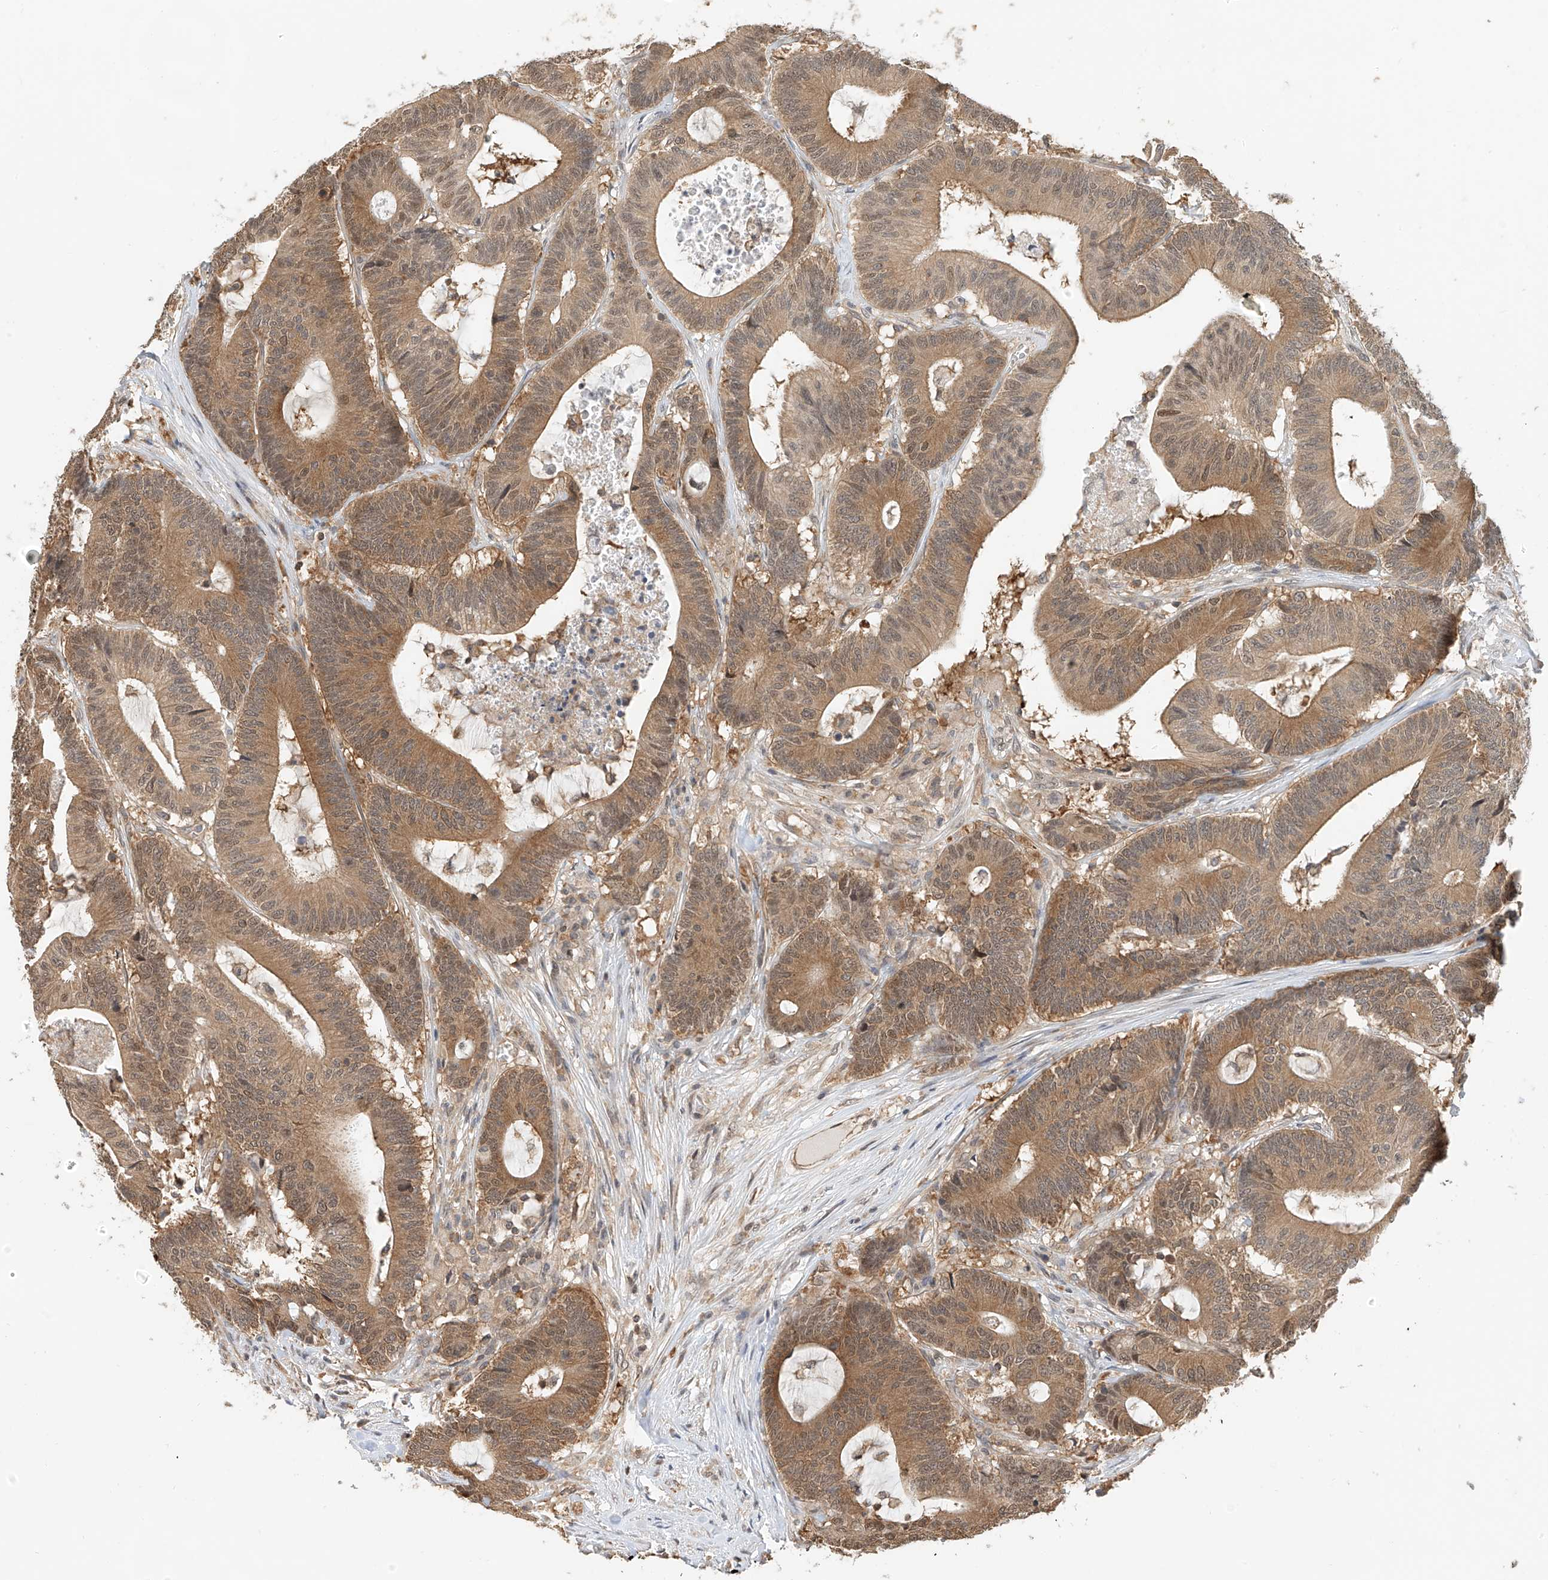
{"staining": {"intensity": "moderate", "quantity": ">75%", "location": "cytoplasmic/membranous,nuclear"}, "tissue": "colorectal cancer", "cell_type": "Tumor cells", "image_type": "cancer", "snomed": [{"axis": "morphology", "description": "Adenocarcinoma, NOS"}, {"axis": "topography", "description": "Colon"}], "caption": "DAB (3,3'-diaminobenzidine) immunohistochemical staining of colorectal cancer (adenocarcinoma) exhibits moderate cytoplasmic/membranous and nuclear protein positivity in approximately >75% of tumor cells.", "gene": "PPA2", "patient": {"sex": "female", "age": 84}}